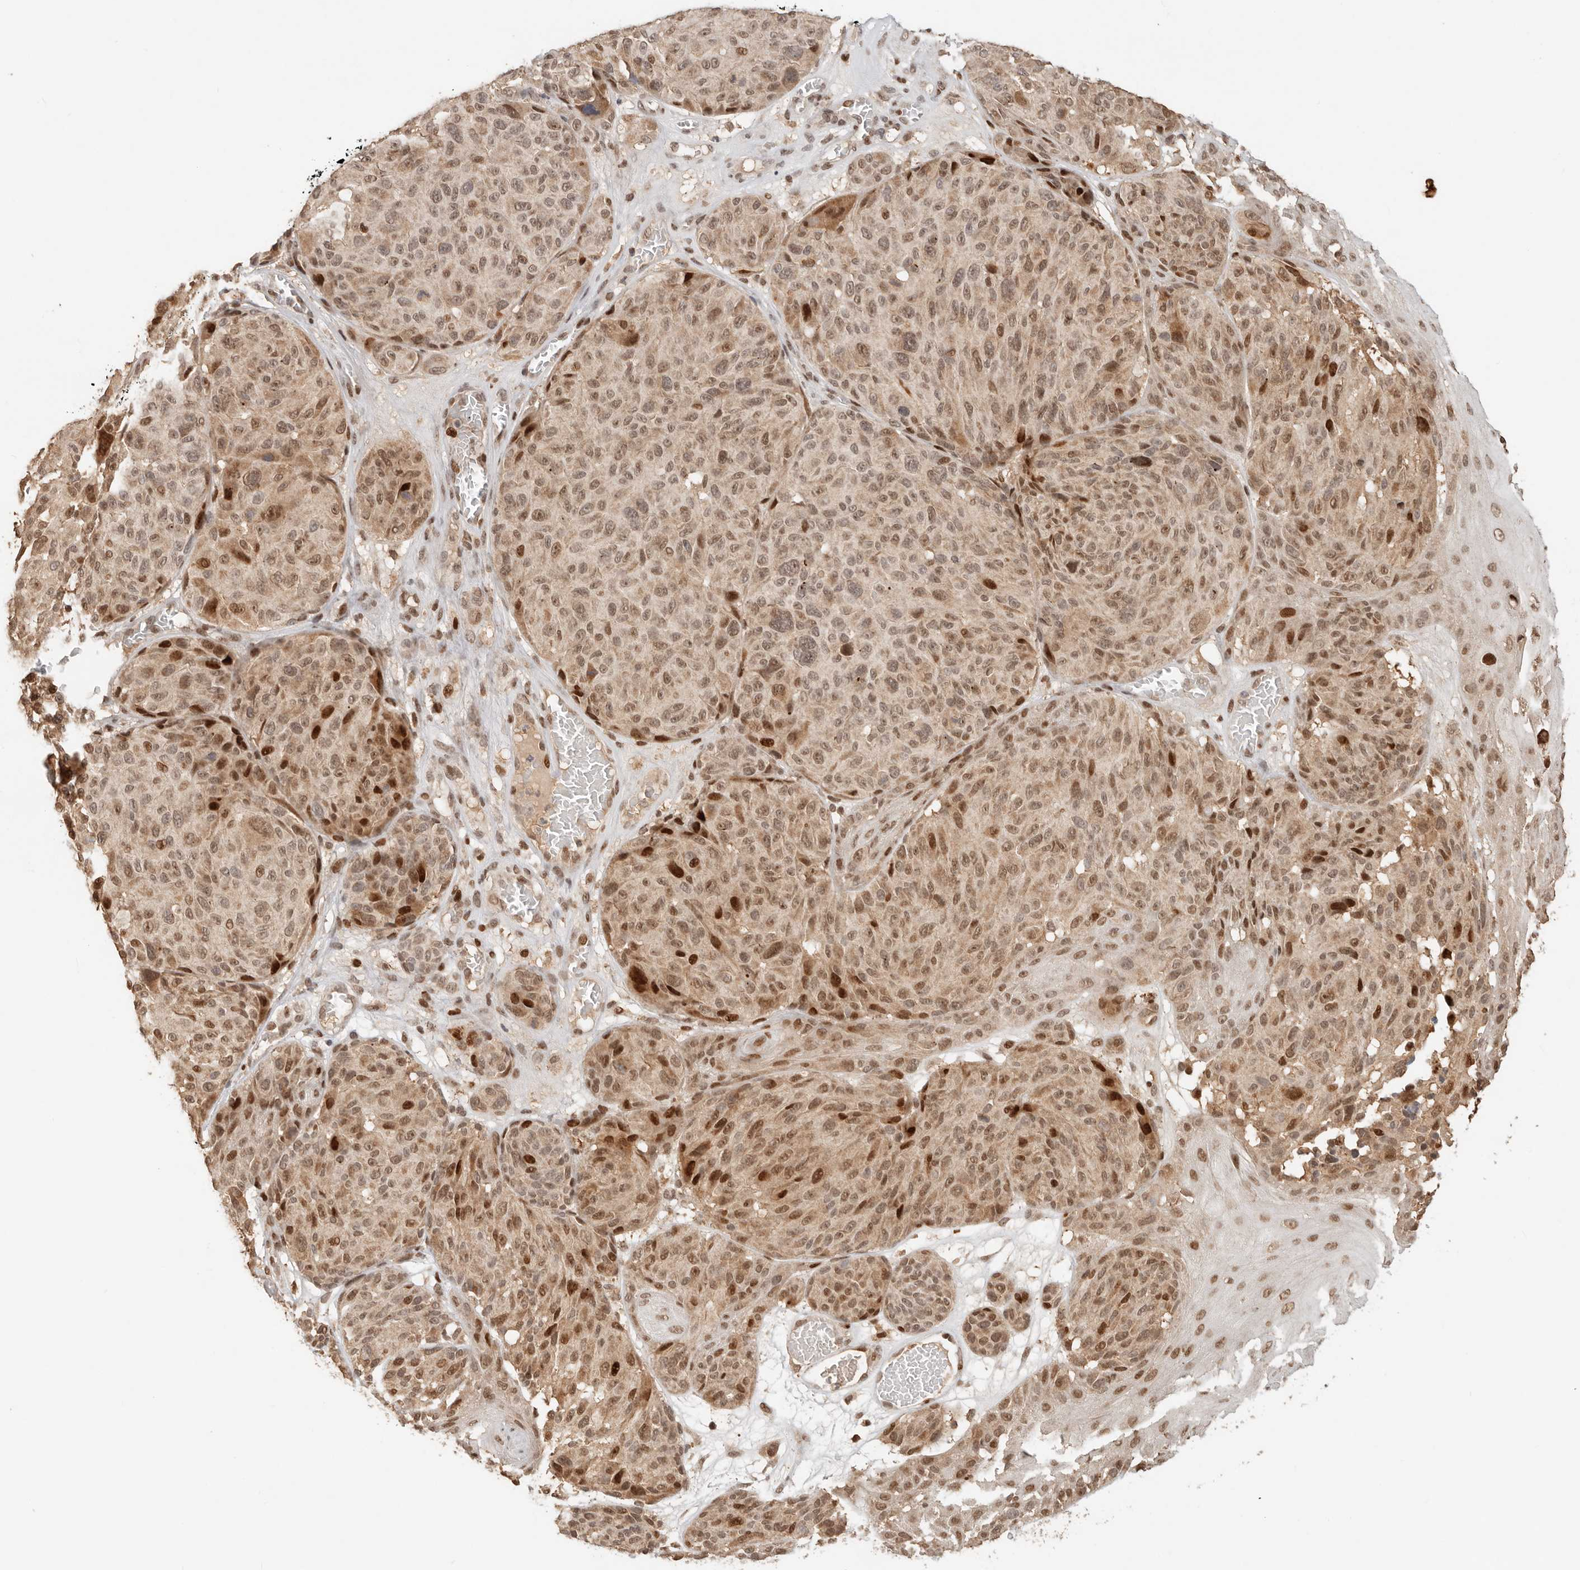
{"staining": {"intensity": "moderate", "quantity": ">75%", "location": "nuclear"}, "tissue": "melanoma", "cell_type": "Tumor cells", "image_type": "cancer", "snomed": [{"axis": "morphology", "description": "Malignant melanoma, NOS"}, {"axis": "topography", "description": "Skin"}], "caption": "Immunohistochemical staining of human malignant melanoma shows medium levels of moderate nuclear protein staining in about >75% of tumor cells. (Stains: DAB in brown, nuclei in blue, Microscopy: brightfield microscopy at high magnification).", "gene": "NPAS2", "patient": {"sex": "male", "age": 83}}